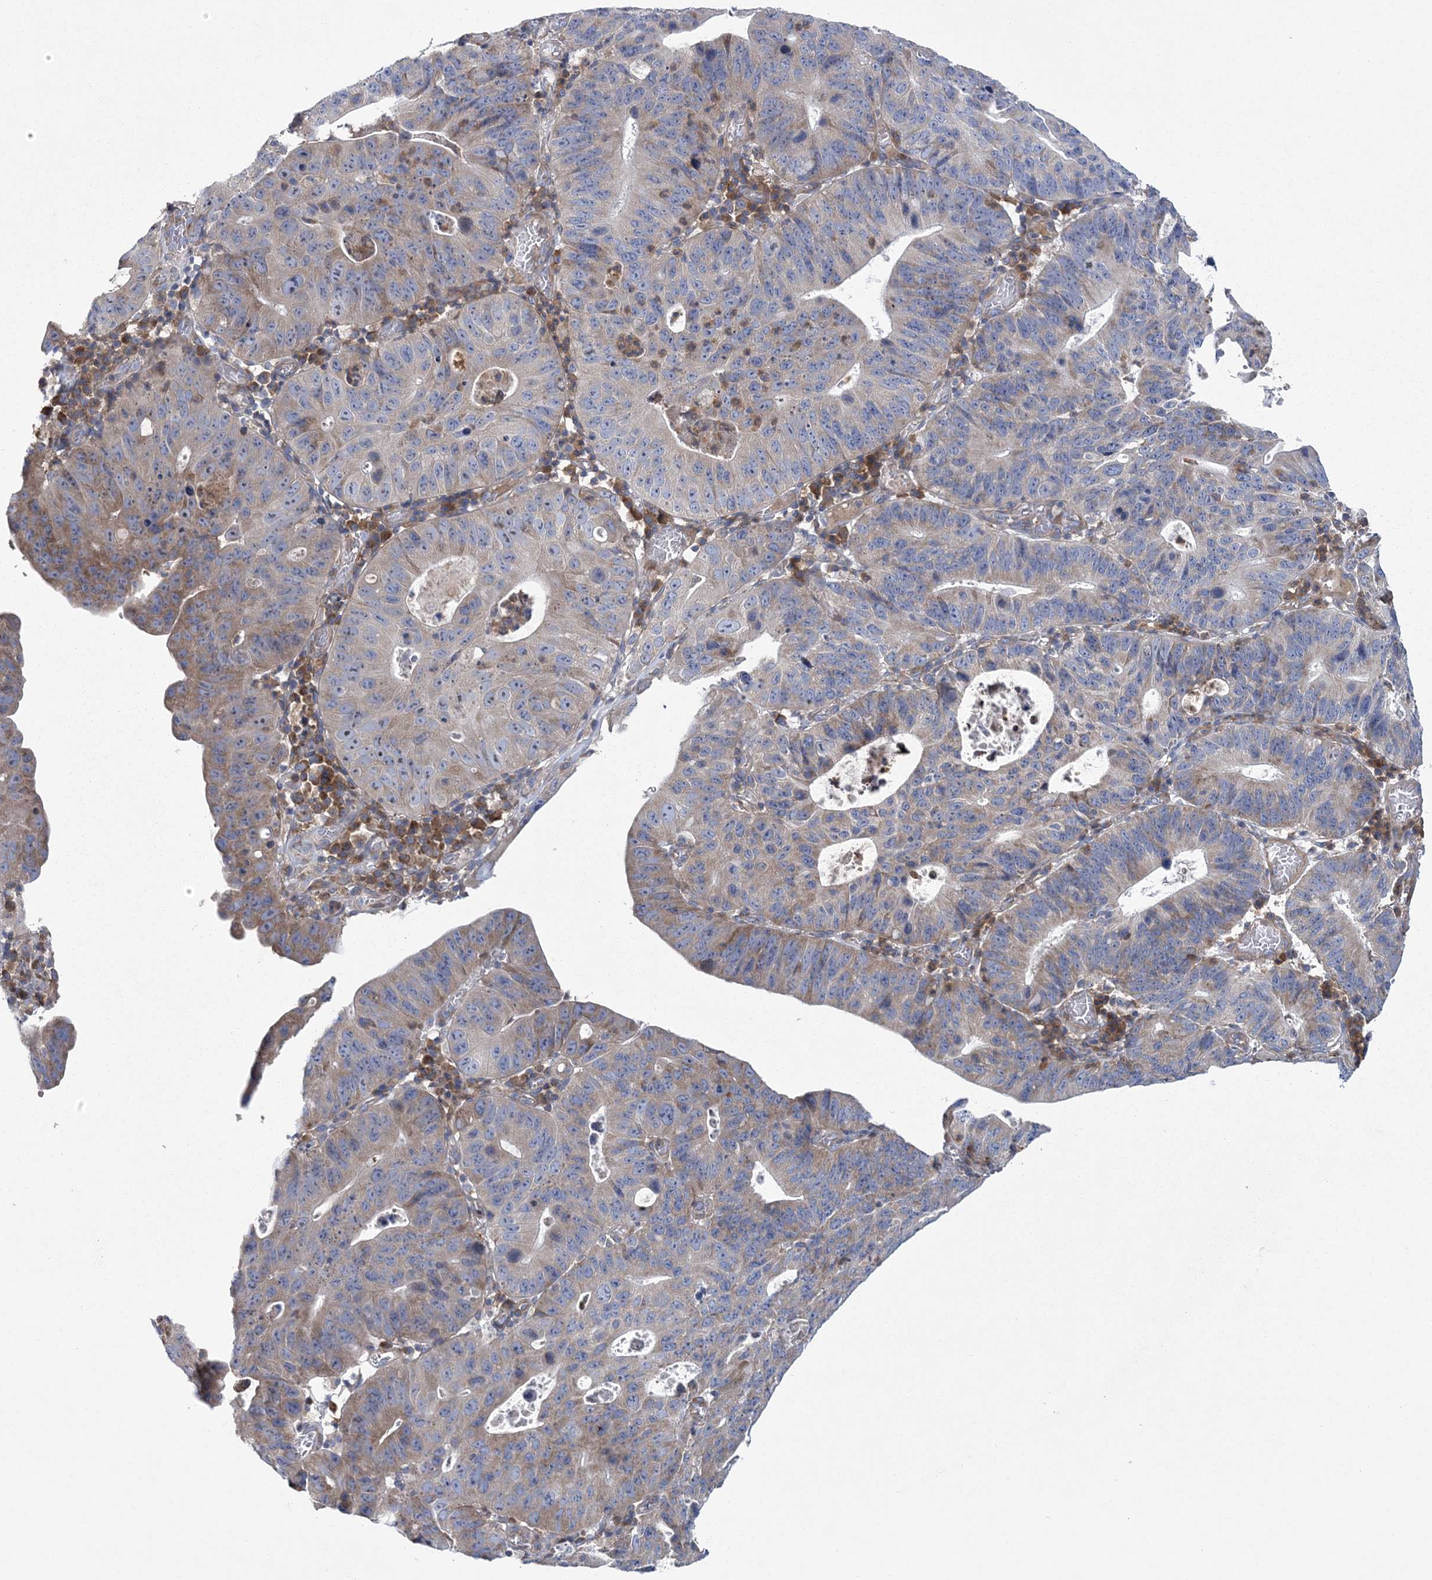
{"staining": {"intensity": "weak", "quantity": "25%-75%", "location": "cytoplasmic/membranous"}, "tissue": "stomach cancer", "cell_type": "Tumor cells", "image_type": "cancer", "snomed": [{"axis": "morphology", "description": "Adenocarcinoma, NOS"}, {"axis": "topography", "description": "Stomach"}], "caption": "The micrograph displays a brown stain indicating the presence of a protein in the cytoplasmic/membranous of tumor cells in adenocarcinoma (stomach).", "gene": "ARSJ", "patient": {"sex": "male", "age": 59}}